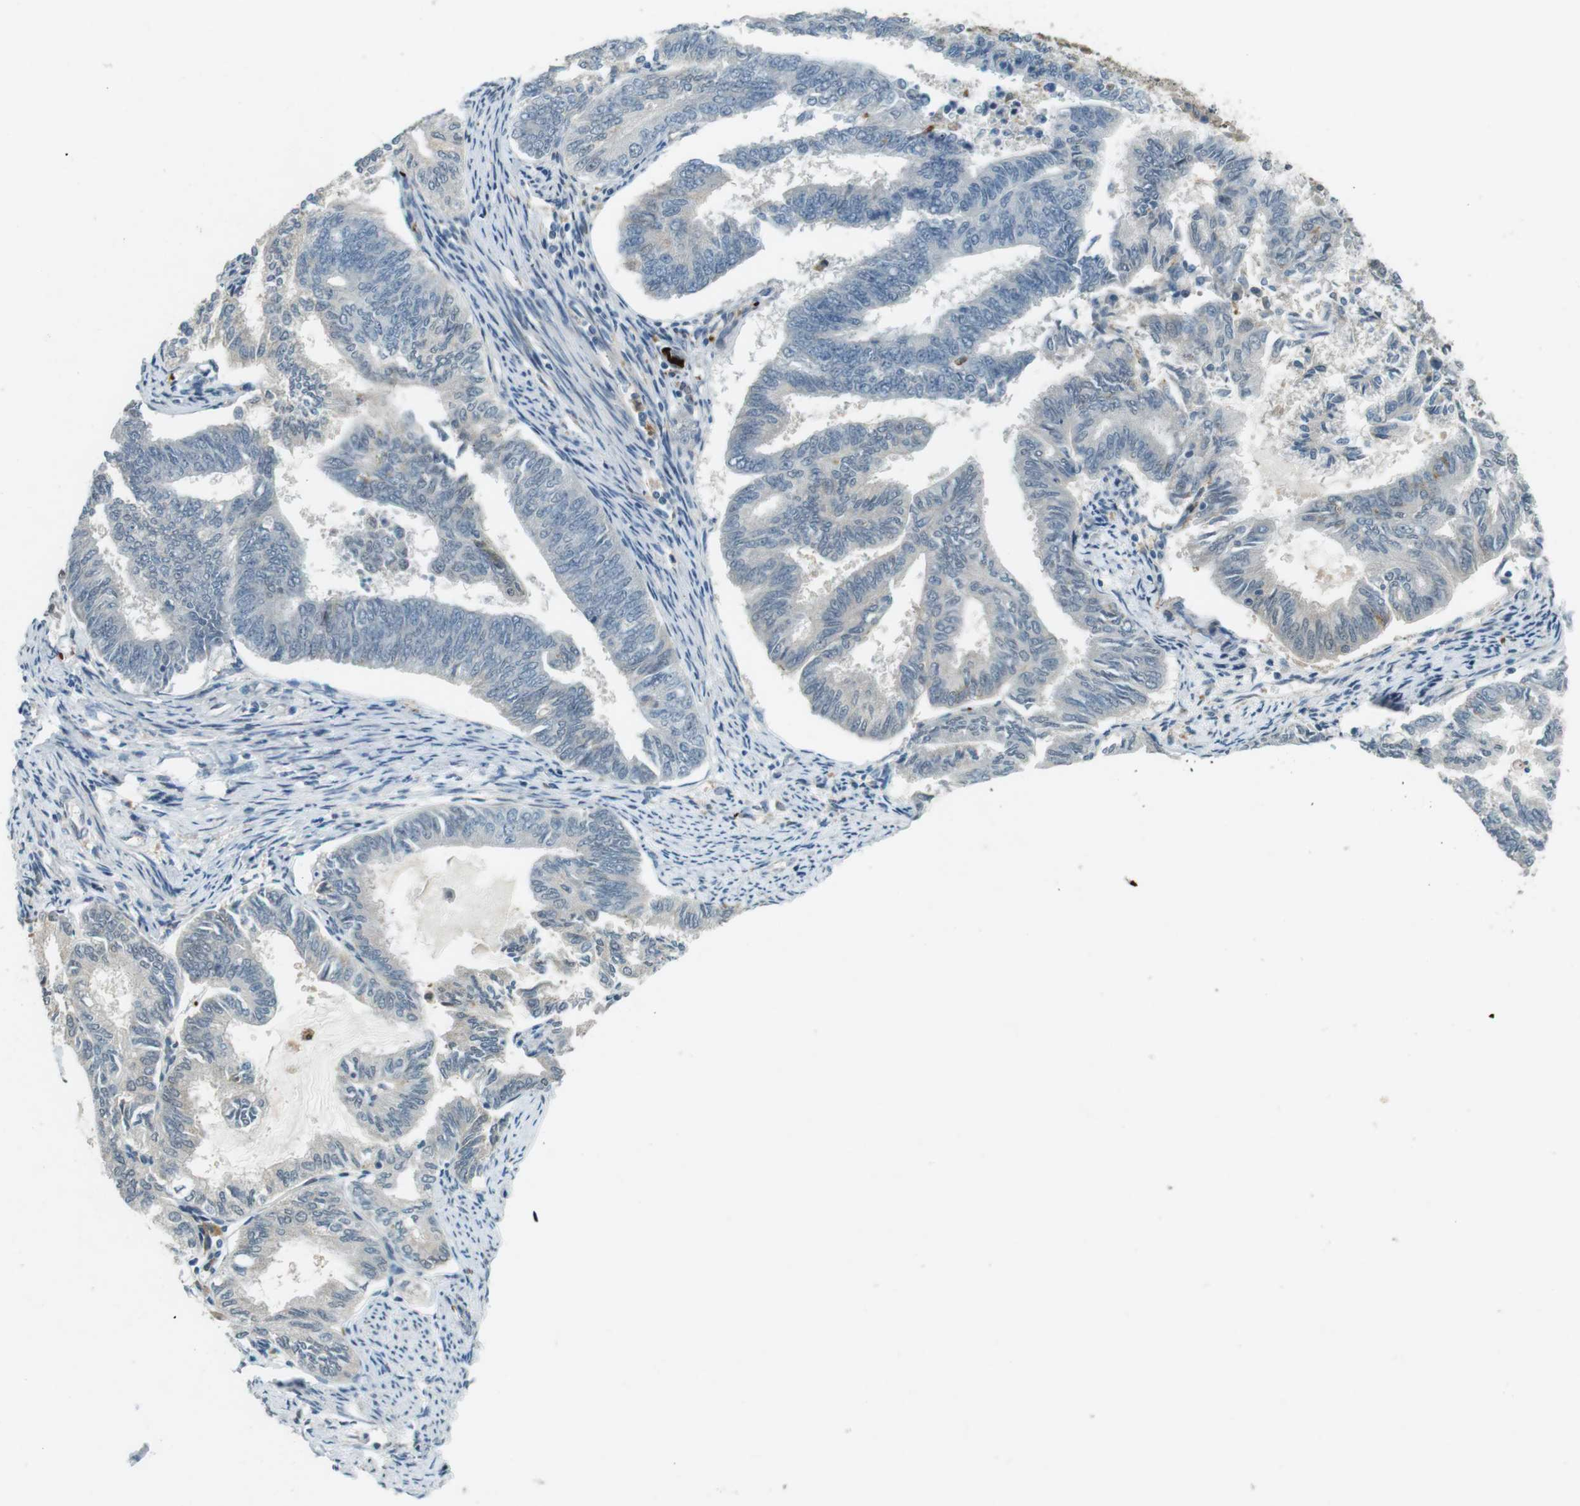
{"staining": {"intensity": "negative", "quantity": "none", "location": "none"}, "tissue": "endometrial cancer", "cell_type": "Tumor cells", "image_type": "cancer", "snomed": [{"axis": "morphology", "description": "Adenocarcinoma, NOS"}, {"axis": "topography", "description": "Endometrium"}], "caption": "This is an IHC micrograph of endometrial cancer (adenocarcinoma). There is no staining in tumor cells.", "gene": "CDK14", "patient": {"sex": "female", "age": 86}}